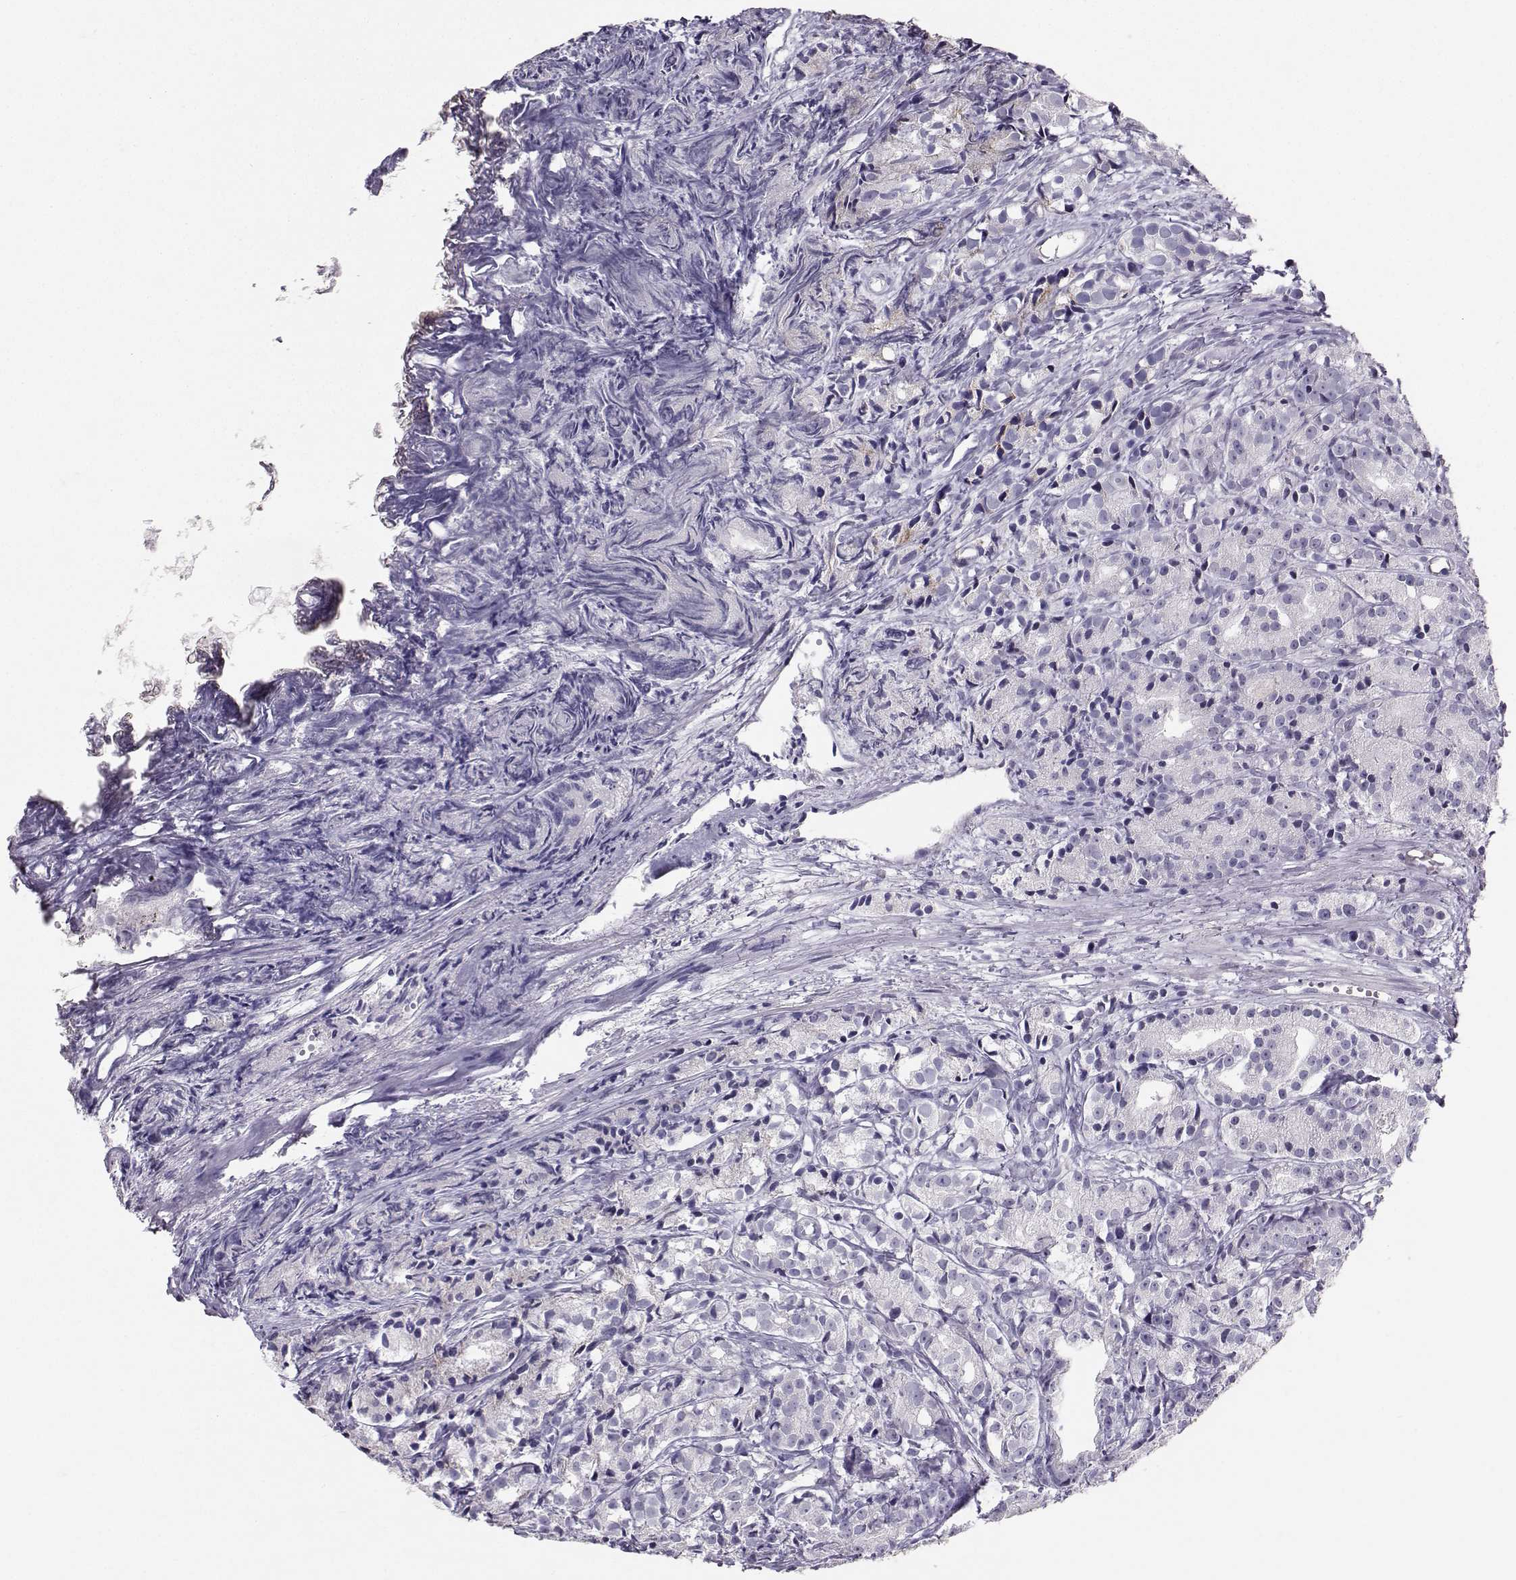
{"staining": {"intensity": "negative", "quantity": "none", "location": "none"}, "tissue": "prostate cancer", "cell_type": "Tumor cells", "image_type": "cancer", "snomed": [{"axis": "morphology", "description": "Adenocarcinoma, Medium grade"}, {"axis": "topography", "description": "Prostate"}], "caption": "Prostate cancer stained for a protein using immunohistochemistry (IHC) shows no staining tumor cells.", "gene": "PKP2", "patient": {"sex": "male", "age": 74}}